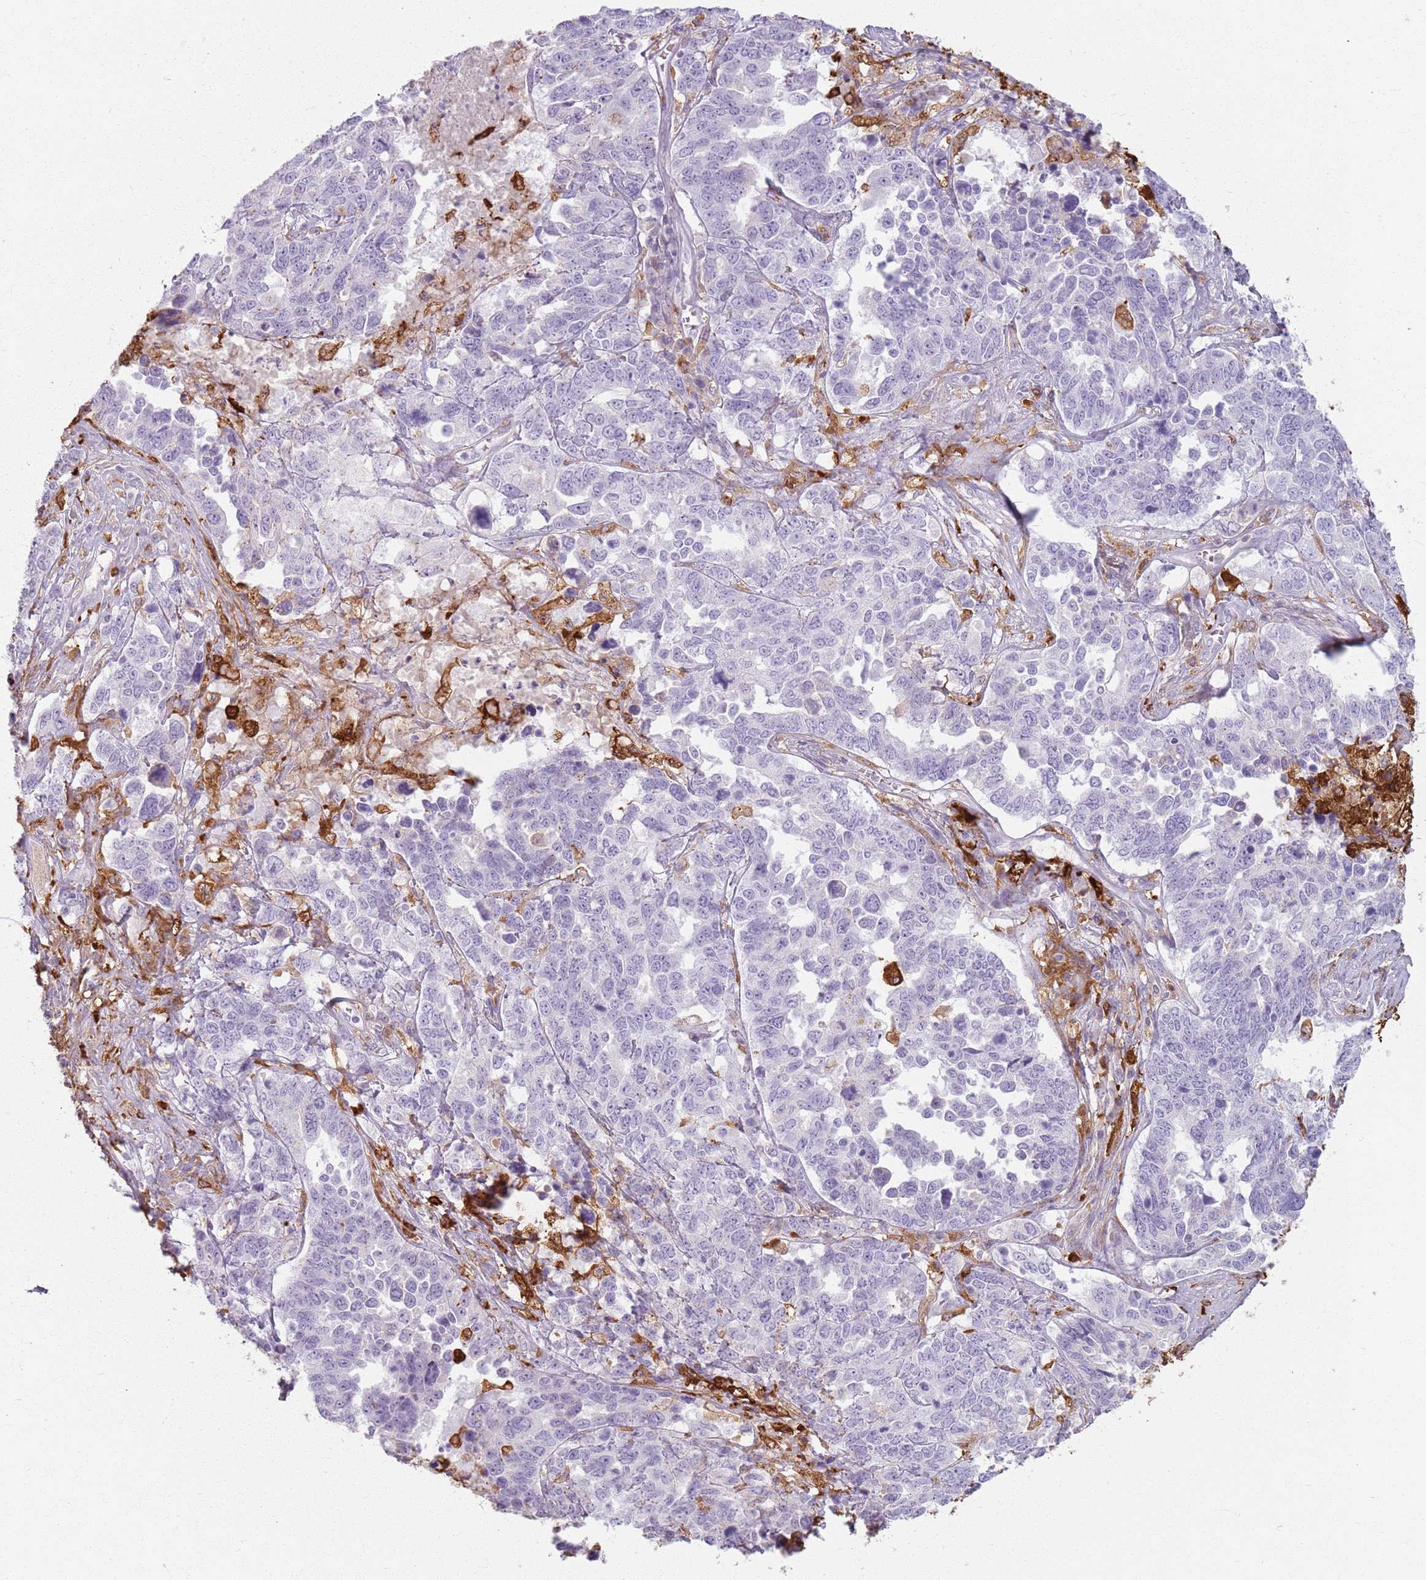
{"staining": {"intensity": "negative", "quantity": "none", "location": "none"}, "tissue": "ovarian cancer", "cell_type": "Tumor cells", "image_type": "cancer", "snomed": [{"axis": "morphology", "description": "Carcinoma, endometroid"}, {"axis": "topography", "description": "Ovary"}], "caption": "This photomicrograph is of endometroid carcinoma (ovarian) stained with IHC to label a protein in brown with the nuclei are counter-stained blue. There is no staining in tumor cells.", "gene": "GDPGP1", "patient": {"sex": "female", "age": 62}}